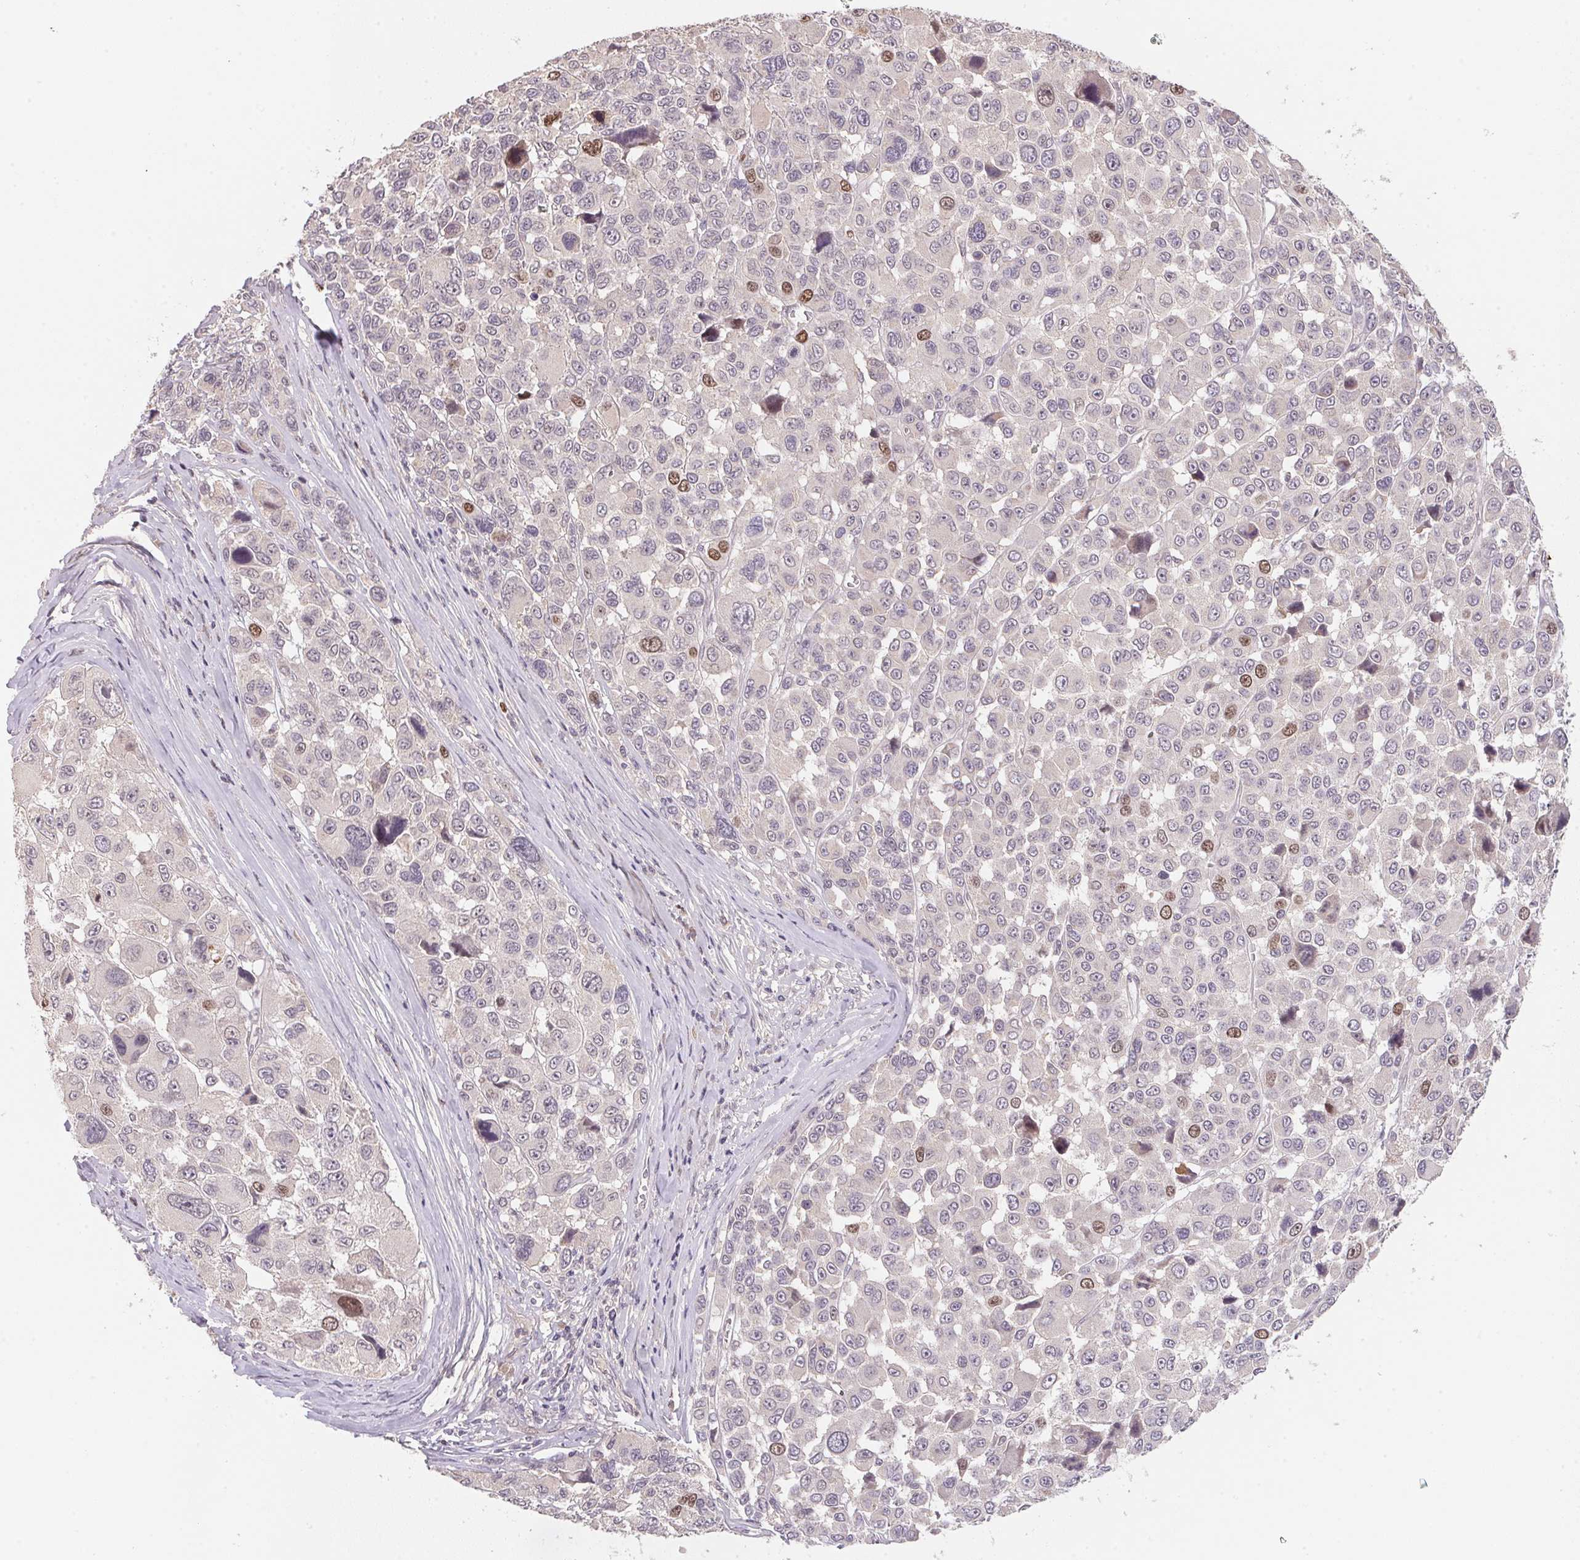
{"staining": {"intensity": "moderate", "quantity": "<25%", "location": "nuclear"}, "tissue": "melanoma", "cell_type": "Tumor cells", "image_type": "cancer", "snomed": [{"axis": "morphology", "description": "Malignant melanoma, NOS"}, {"axis": "topography", "description": "Skin"}], "caption": "Approximately <25% of tumor cells in malignant melanoma display moderate nuclear protein staining as visualized by brown immunohistochemical staining.", "gene": "KIFC1", "patient": {"sex": "female", "age": 66}}